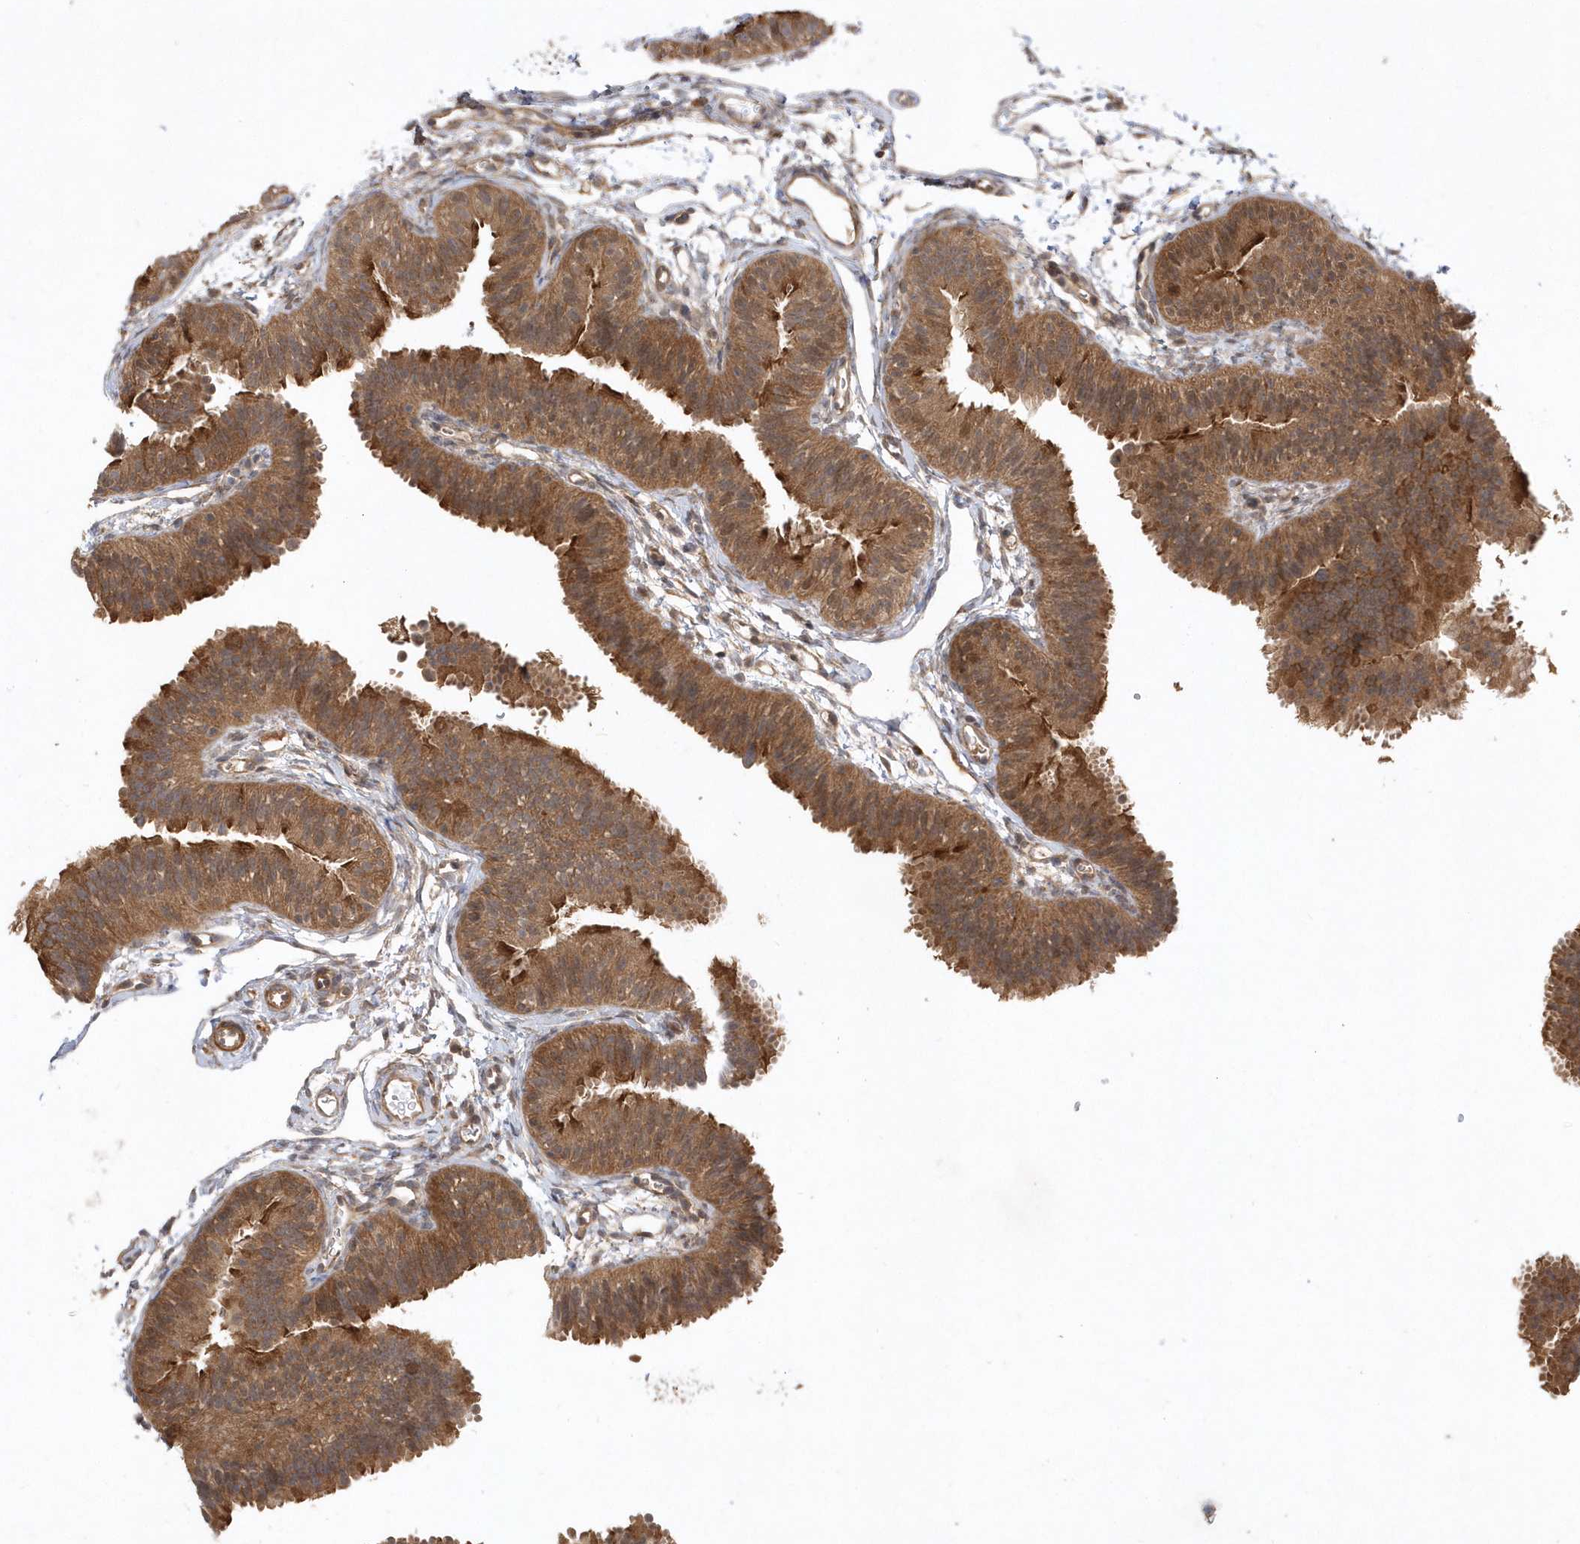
{"staining": {"intensity": "moderate", "quantity": ">75%", "location": "cytoplasmic/membranous"}, "tissue": "fallopian tube", "cell_type": "Glandular cells", "image_type": "normal", "snomed": [{"axis": "morphology", "description": "Normal tissue, NOS"}, {"axis": "topography", "description": "Fallopian tube"}], "caption": "High-power microscopy captured an immunohistochemistry micrograph of unremarkable fallopian tube, revealing moderate cytoplasmic/membranous expression in approximately >75% of glandular cells.", "gene": "GFM2", "patient": {"sex": "female", "age": 35}}